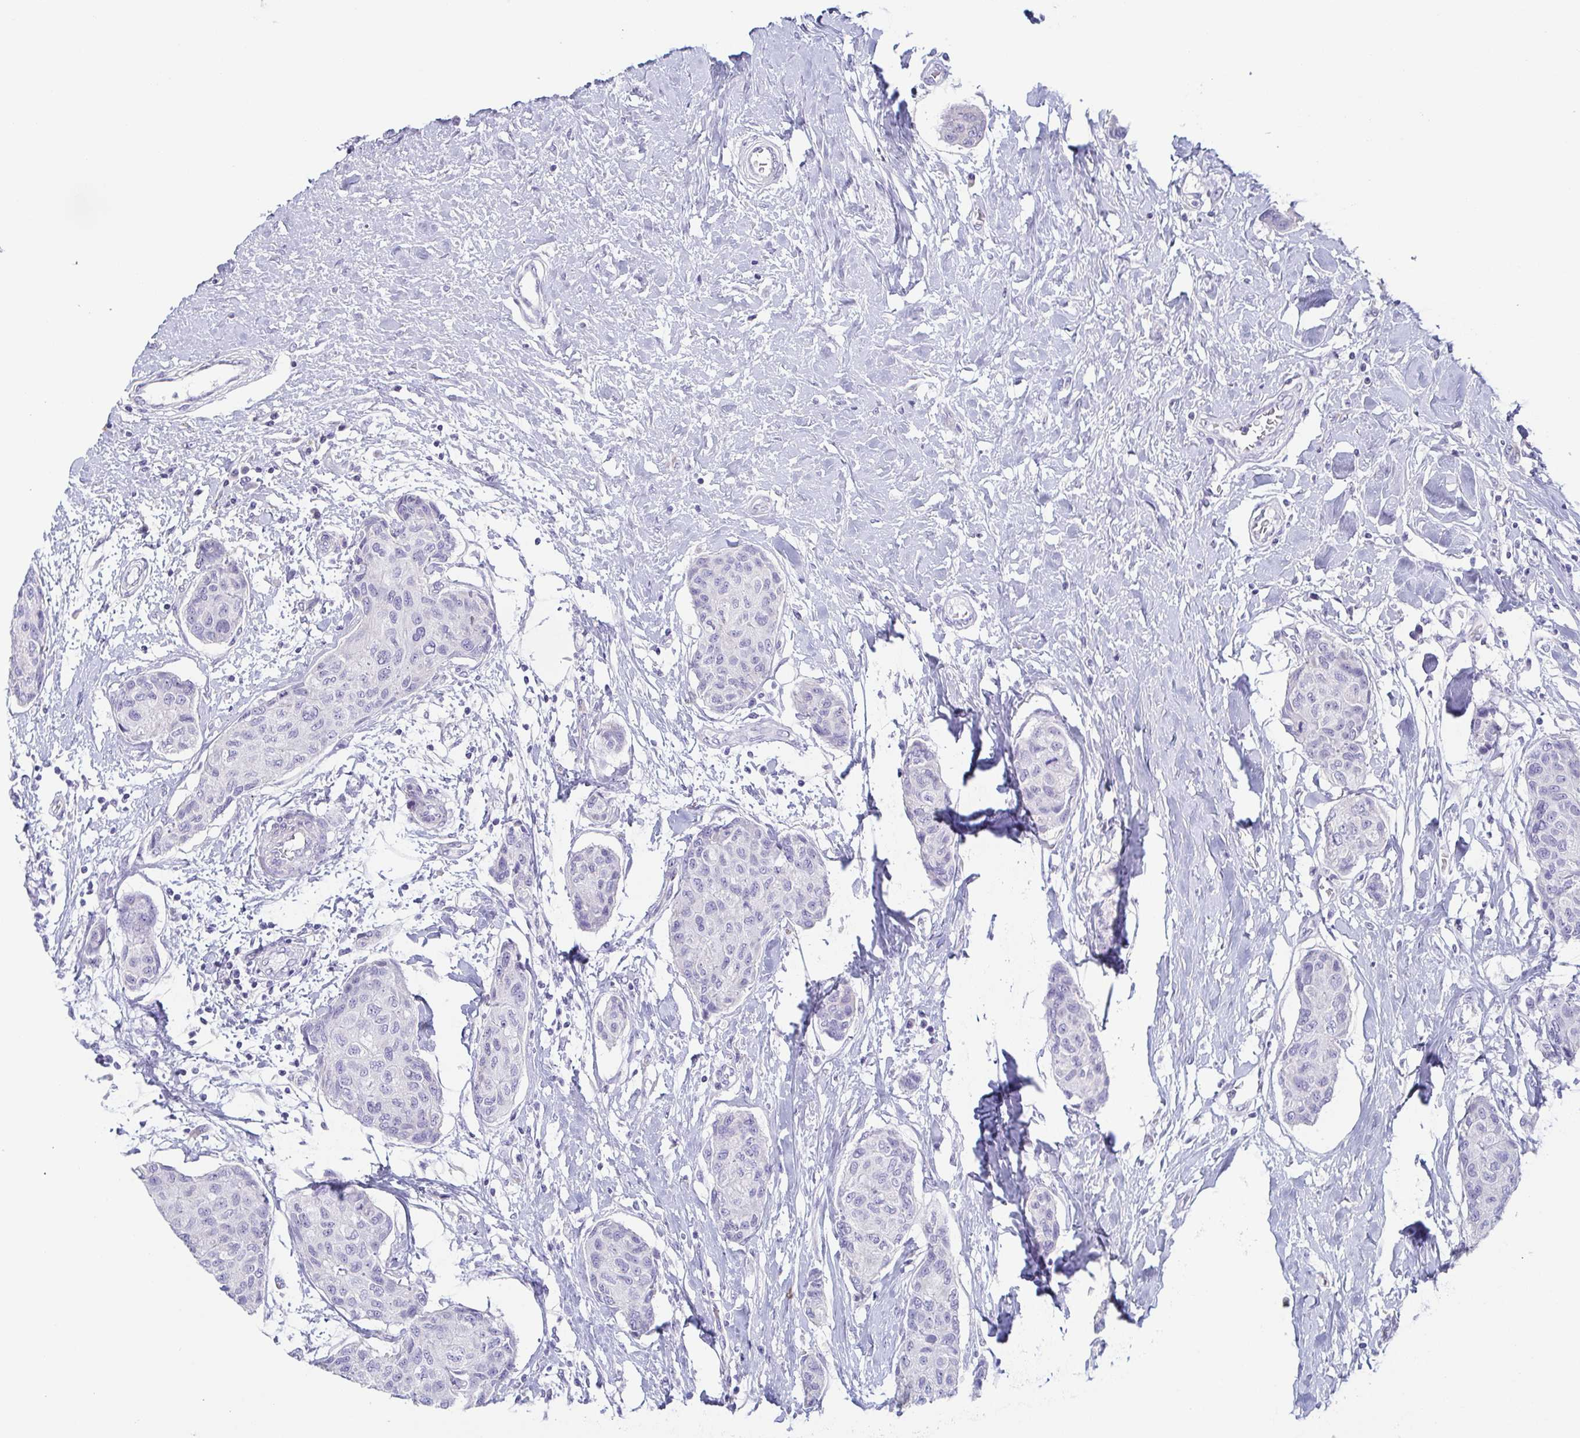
{"staining": {"intensity": "negative", "quantity": "none", "location": "none"}, "tissue": "breast cancer", "cell_type": "Tumor cells", "image_type": "cancer", "snomed": [{"axis": "morphology", "description": "Duct carcinoma"}, {"axis": "topography", "description": "Breast"}], "caption": "DAB (3,3'-diaminobenzidine) immunohistochemical staining of breast cancer (intraductal carcinoma) displays no significant expression in tumor cells.", "gene": "PRR27", "patient": {"sex": "female", "age": 80}}